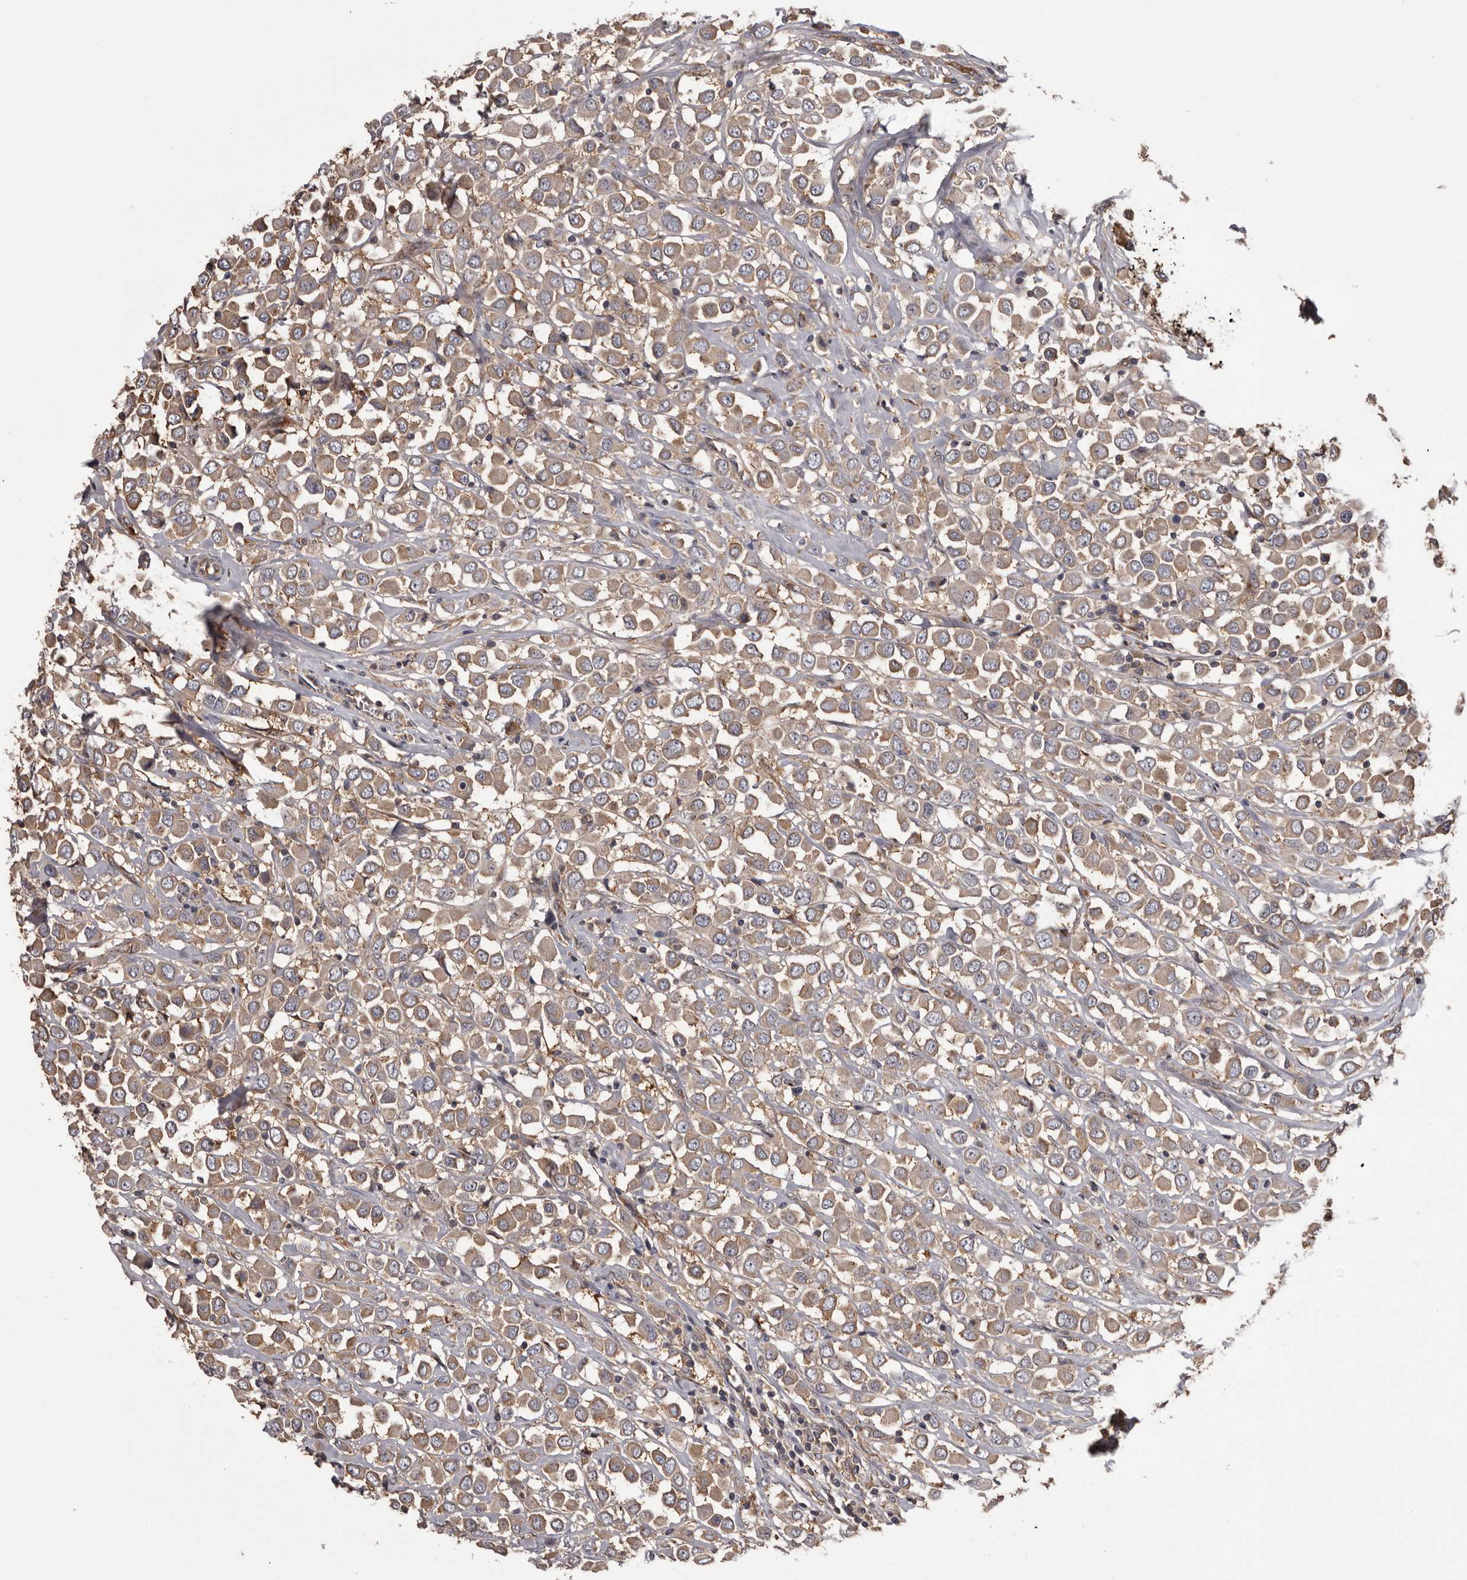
{"staining": {"intensity": "weak", "quantity": ">75%", "location": "cytoplasmic/membranous"}, "tissue": "breast cancer", "cell_type": "Tumor cells", "image_type": "cancer", "snomed": [{"axis": "morphology", "description": "Duct carcinoma"}, {"axis": "topography", "description": "Breast"}], "caption": "This is an image of immunohistochemistry (IHC) staining of breast infiltrating ductal carcinoma, which shows weak positivity in the cytoplasmic/membranous of tumor cells.", "gene": "DARS1", "patient": {"sex": "female", "age": 61}}